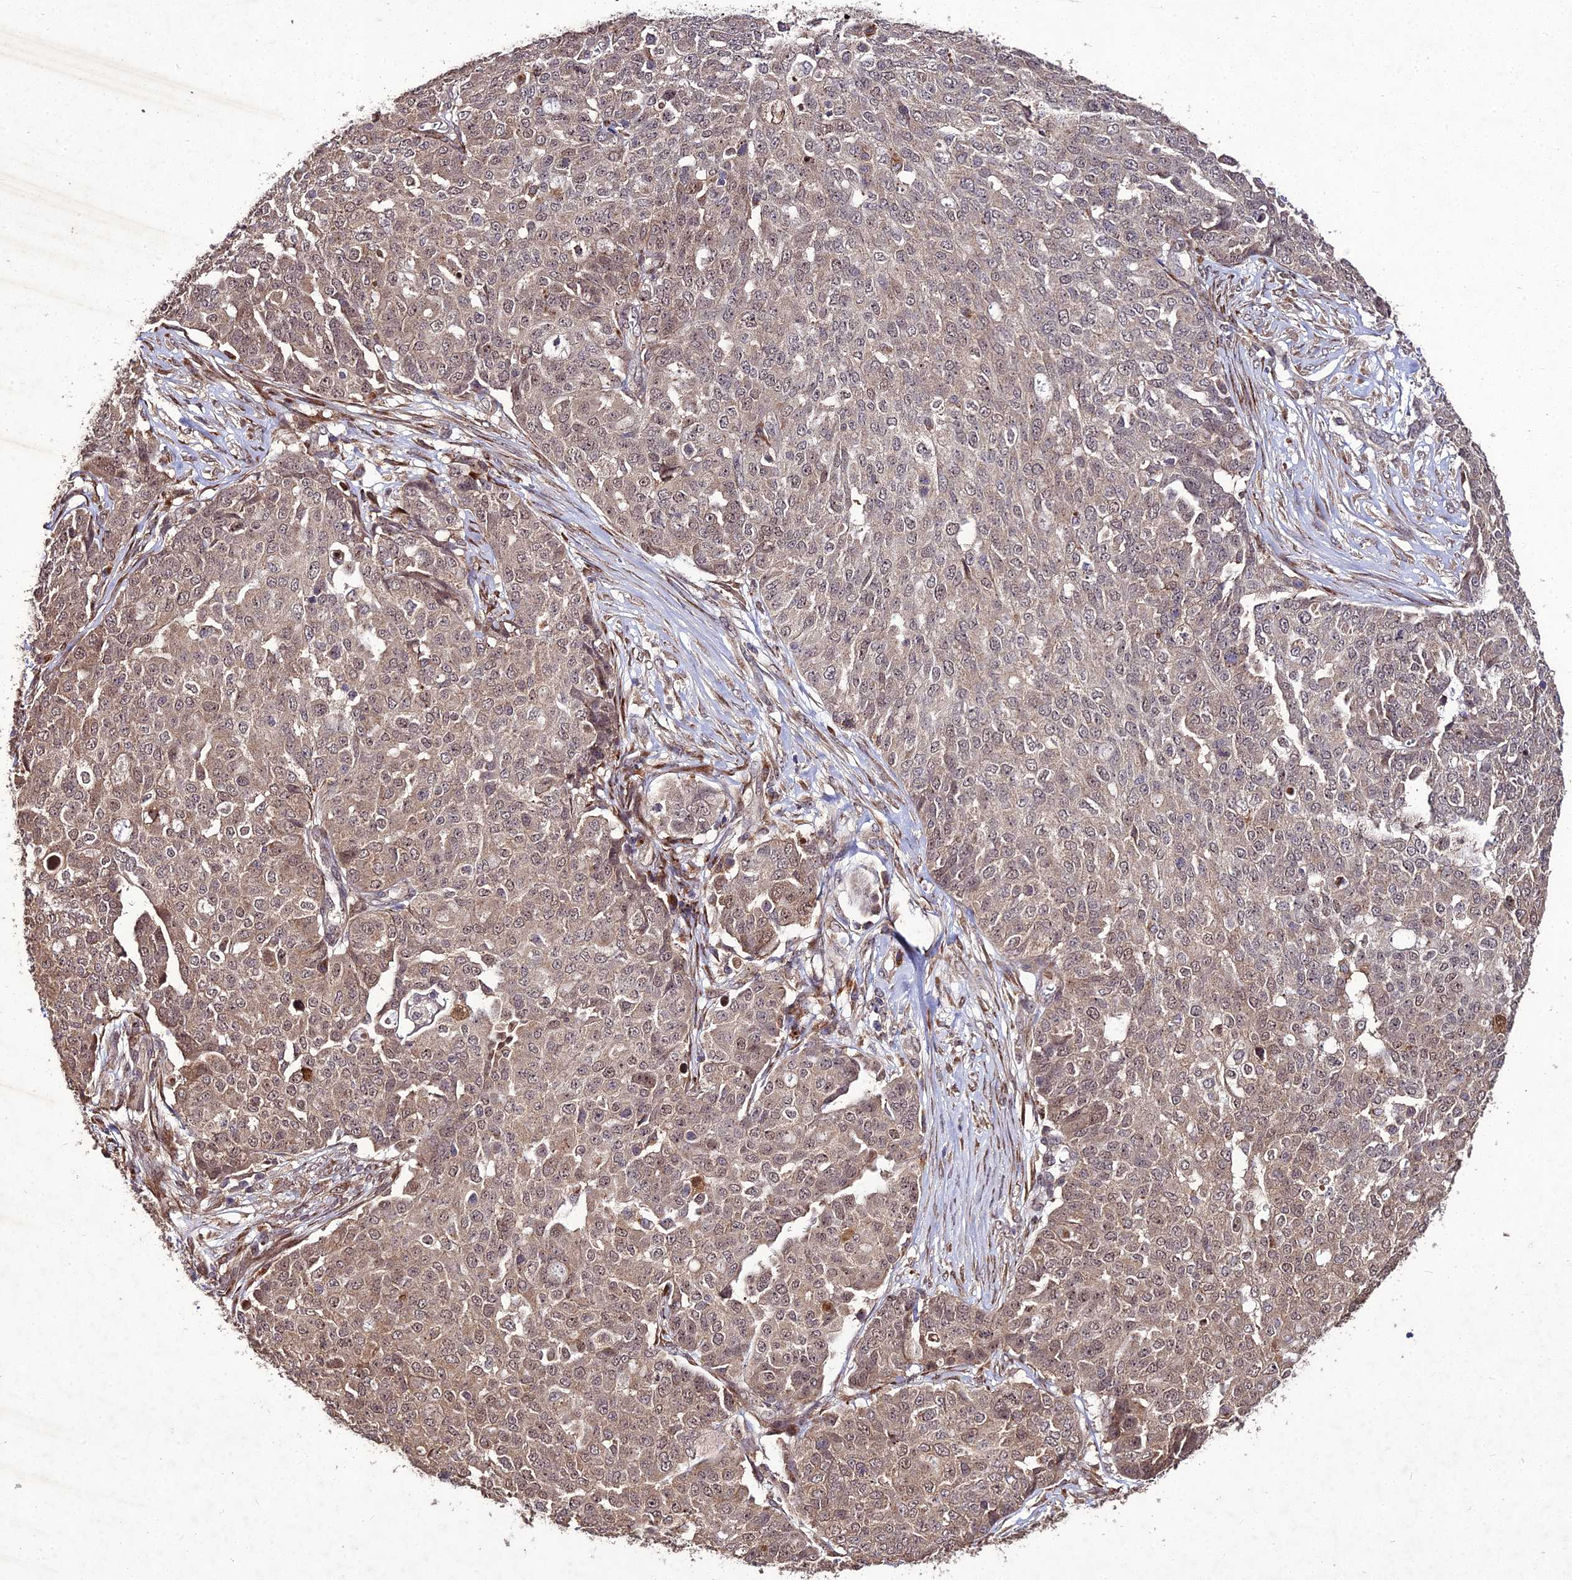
{"staining": {"intensity": "weak", "quantity": ">75%", "location": "cytoplasmic/membranous,nuclear"}, "tissue": "ovarian cancer", "cell_type": "Tumor cells", "image_type": "cancer", "snomed": [{"axis": "morphology", "description": "Cystadenocarcinoma, serous, NOS"}, {"axis": "topography", "description": "Soft tissue"}, {"axis": "topography", "description": "Ovary"}], "caption": "Protein staining of serous cystadenocarcinoma (ovarian) tissue shows weak cytoplasmic/membranous and nuclear positivity in approximately >75% of tumor cells.", "gene": "ZNF766", "patient": {"sex": "female", "age": 57}}